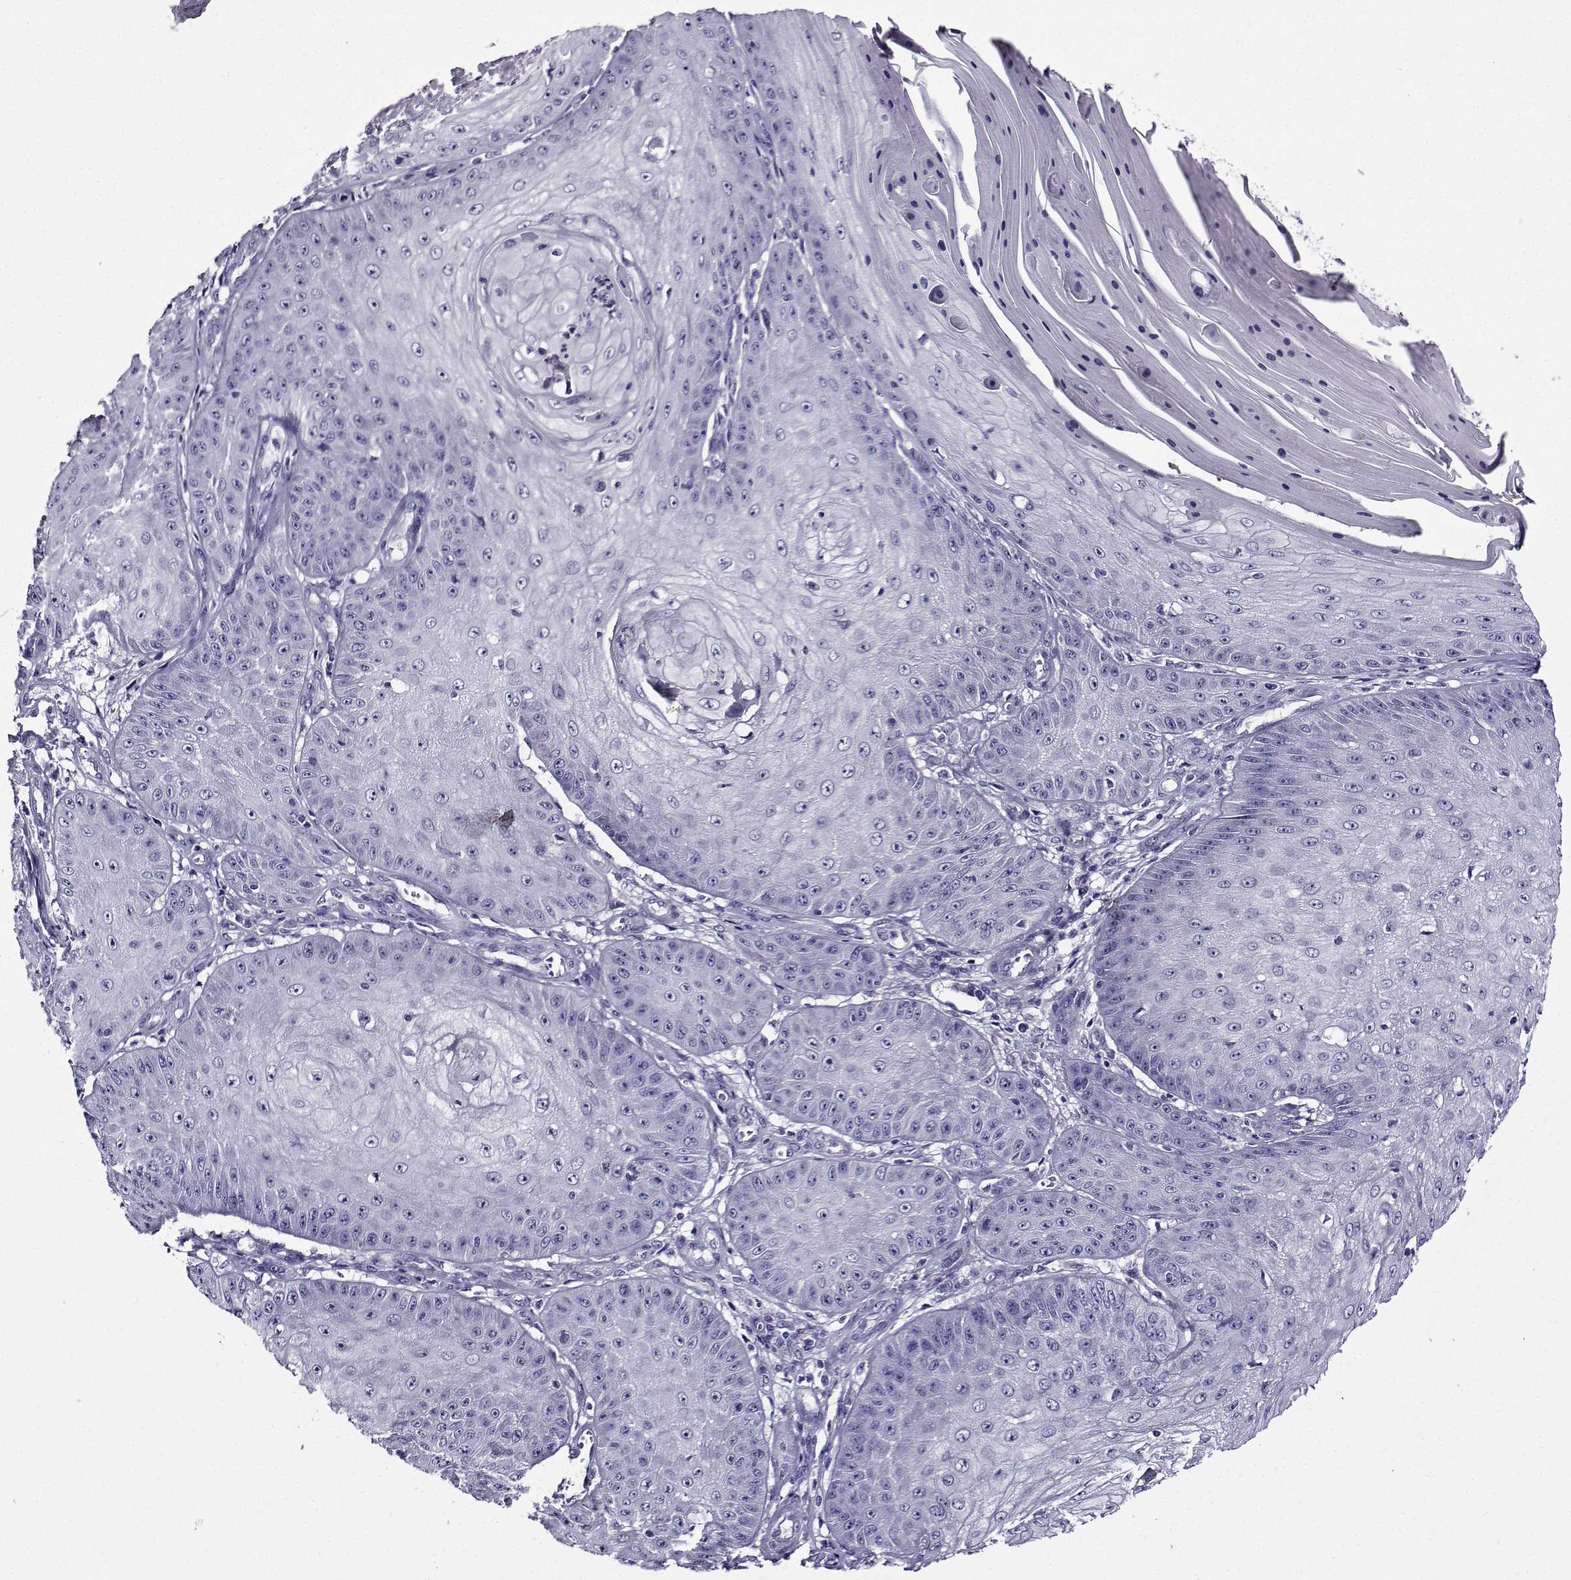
{"staining": {"intensity": "negative", "quantity": "none", "location": "none"}, "tissue": "skin cancer", "cell_type": "Tumor cells", "image_type": "cancer", "snomed": [{"axis": "morphology", "description": "Squamous cell carcinoma, NOS"}, {"axis": "topography", "description": "Skin"}], "caption": "There is no significant staining in tumor cells of squamous cell carcinoma (skin). Nuclei are stained in blue.", "gene": "TMEM266", "patient": {"sex": "male", "age": 70}}